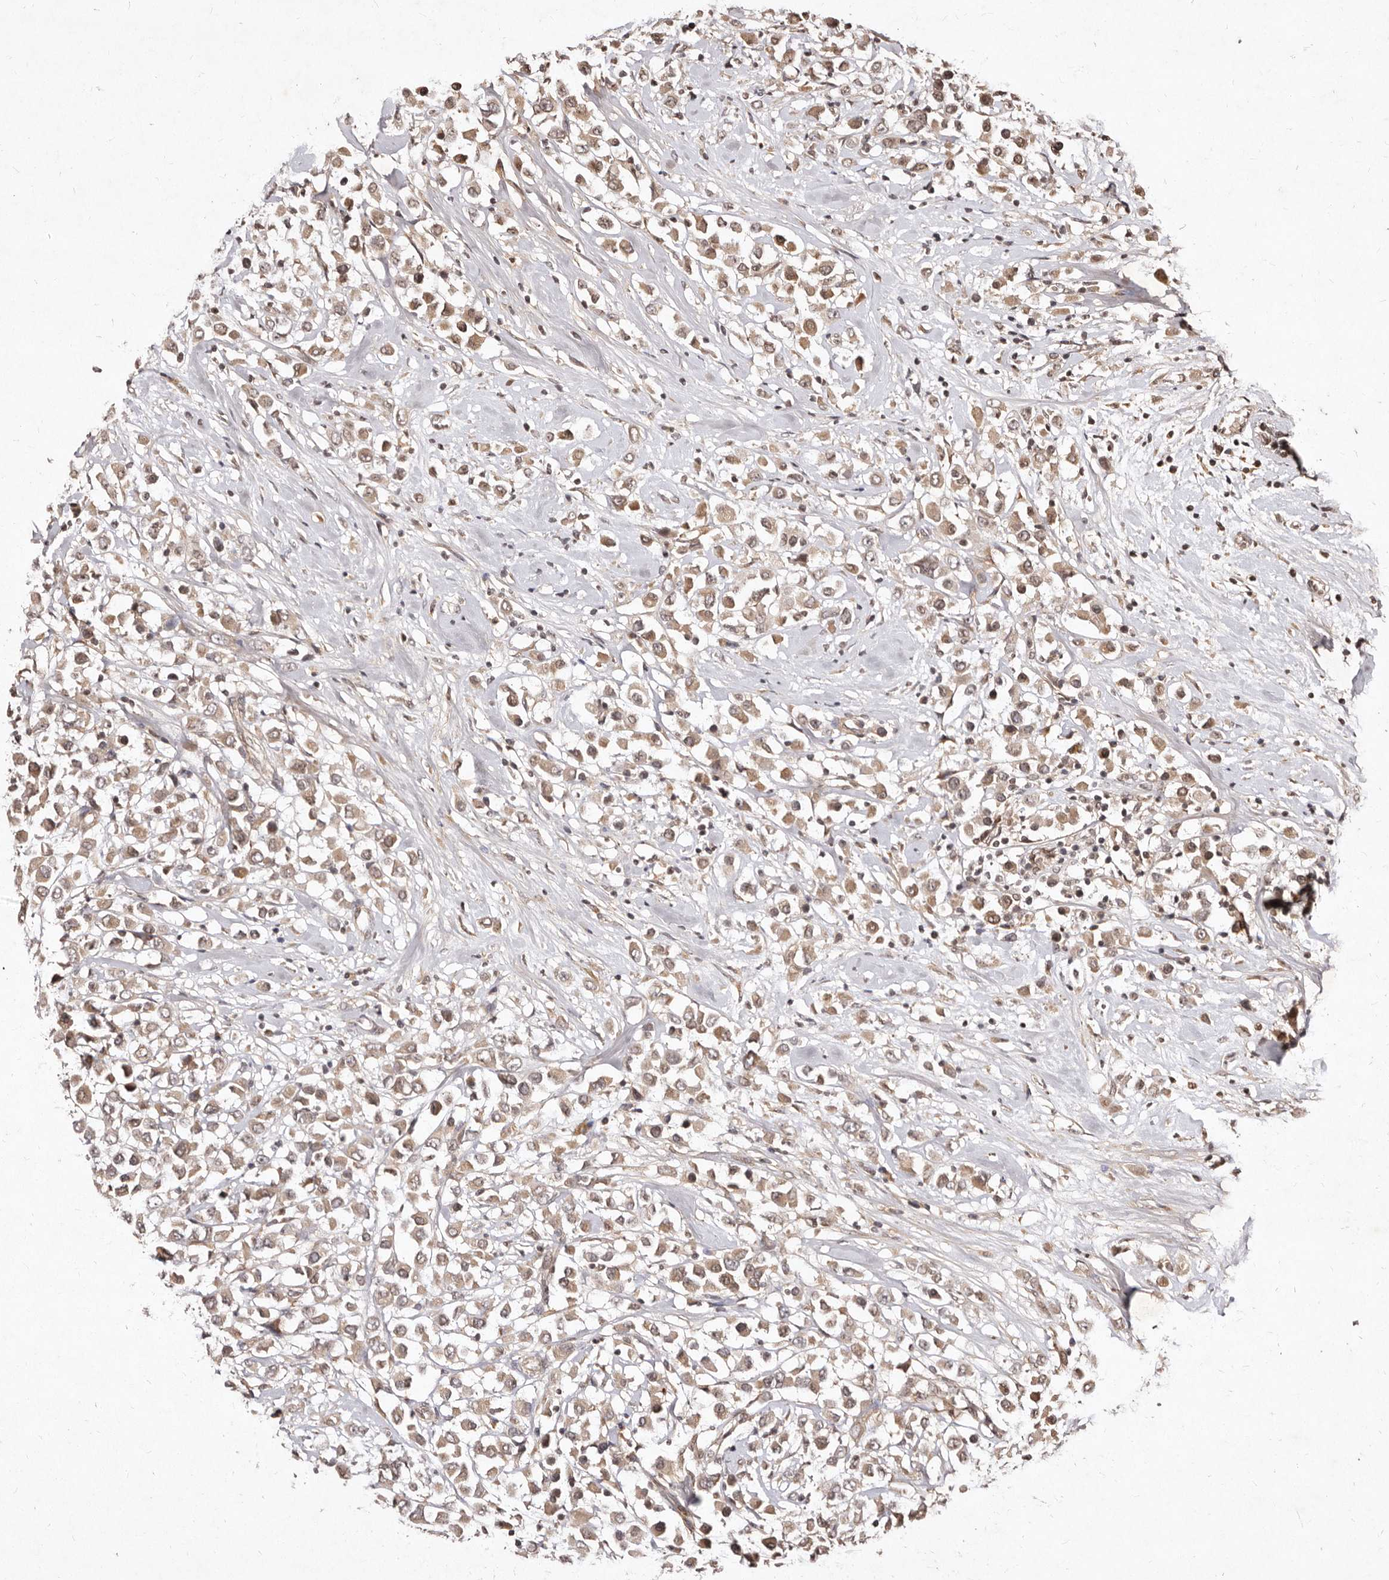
{"staining": {"intensity": "weak", "quantity": ">75%", "location": "cytoplasmic/membranous"}, "tissue": "breast cancer", "cell_type": "Tumor cells", "image_type": "cancer", "snomed": [{"axis": "morphology", "description": "Duct carcinoma"}, {"axis": "topography", "description": "Breast"}], "caption": "Weak cytoplasmic/membranous staining for a protein is appreciated in about >75% of tumor cells of breast cancer (invasive ductal carcinoma) using immunohistochemistry (IHC).", "gene": "LCORL", "patient": {"sex": "female", "age": 61}}